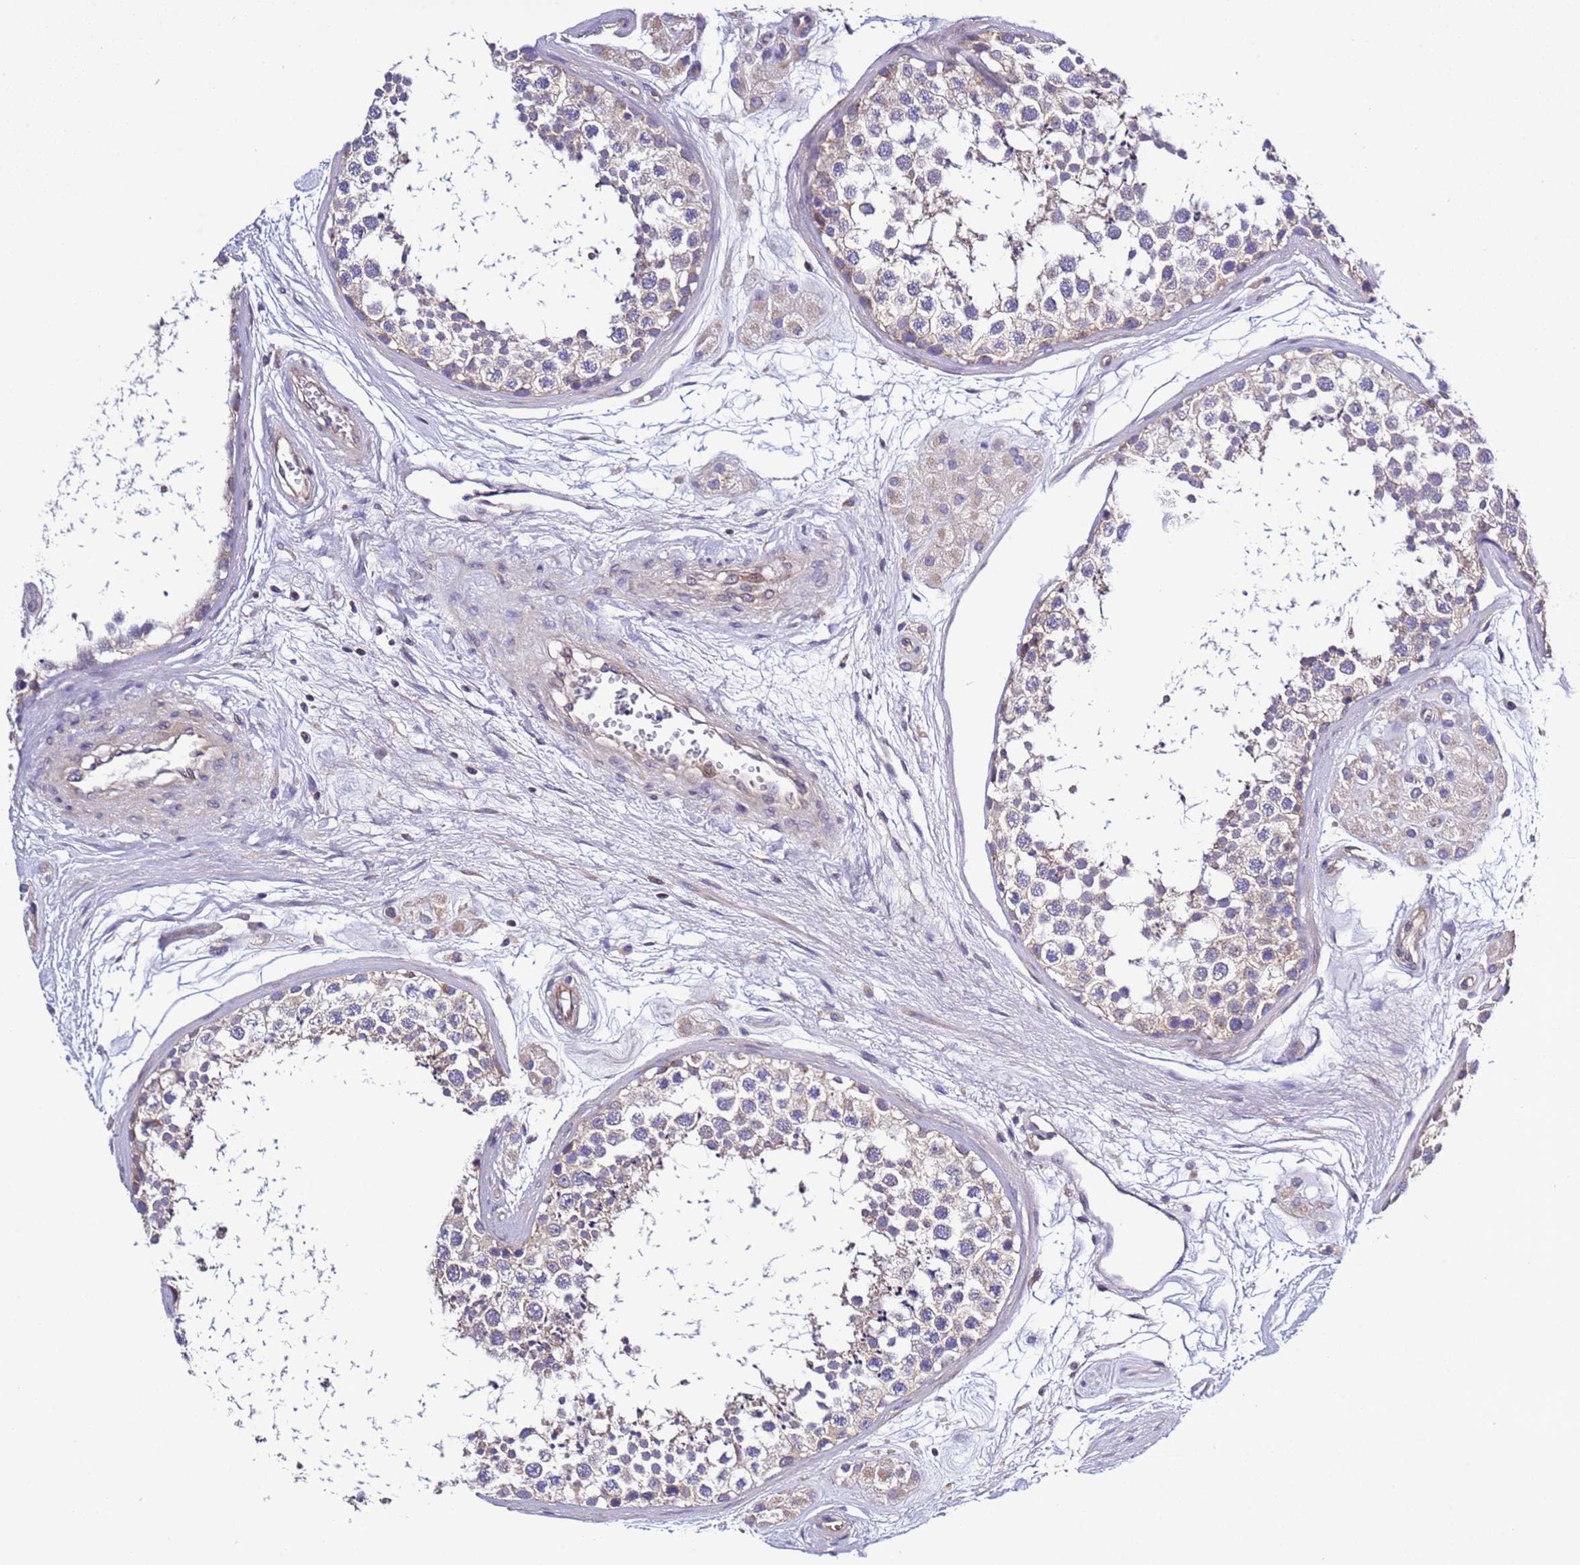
{"staining": {"intensity": "weak", "quantity": "<25%", "location": "cytoplasmic/membranous"}, "tissue": "testis", "cell_type": "Cells in seminiferous ducts", "image_type": "normal", "snomed": [{"axis": "morphology", "description": "Normal tissue, NOS"}, {"axis": "topography", "description": "Testis"}], "caption": "IHC of normal human testis reveals no staining in cells in seminiferous ducts.", "gene": "SPCS1", "patient": {"sex": "male", "age": 56}}